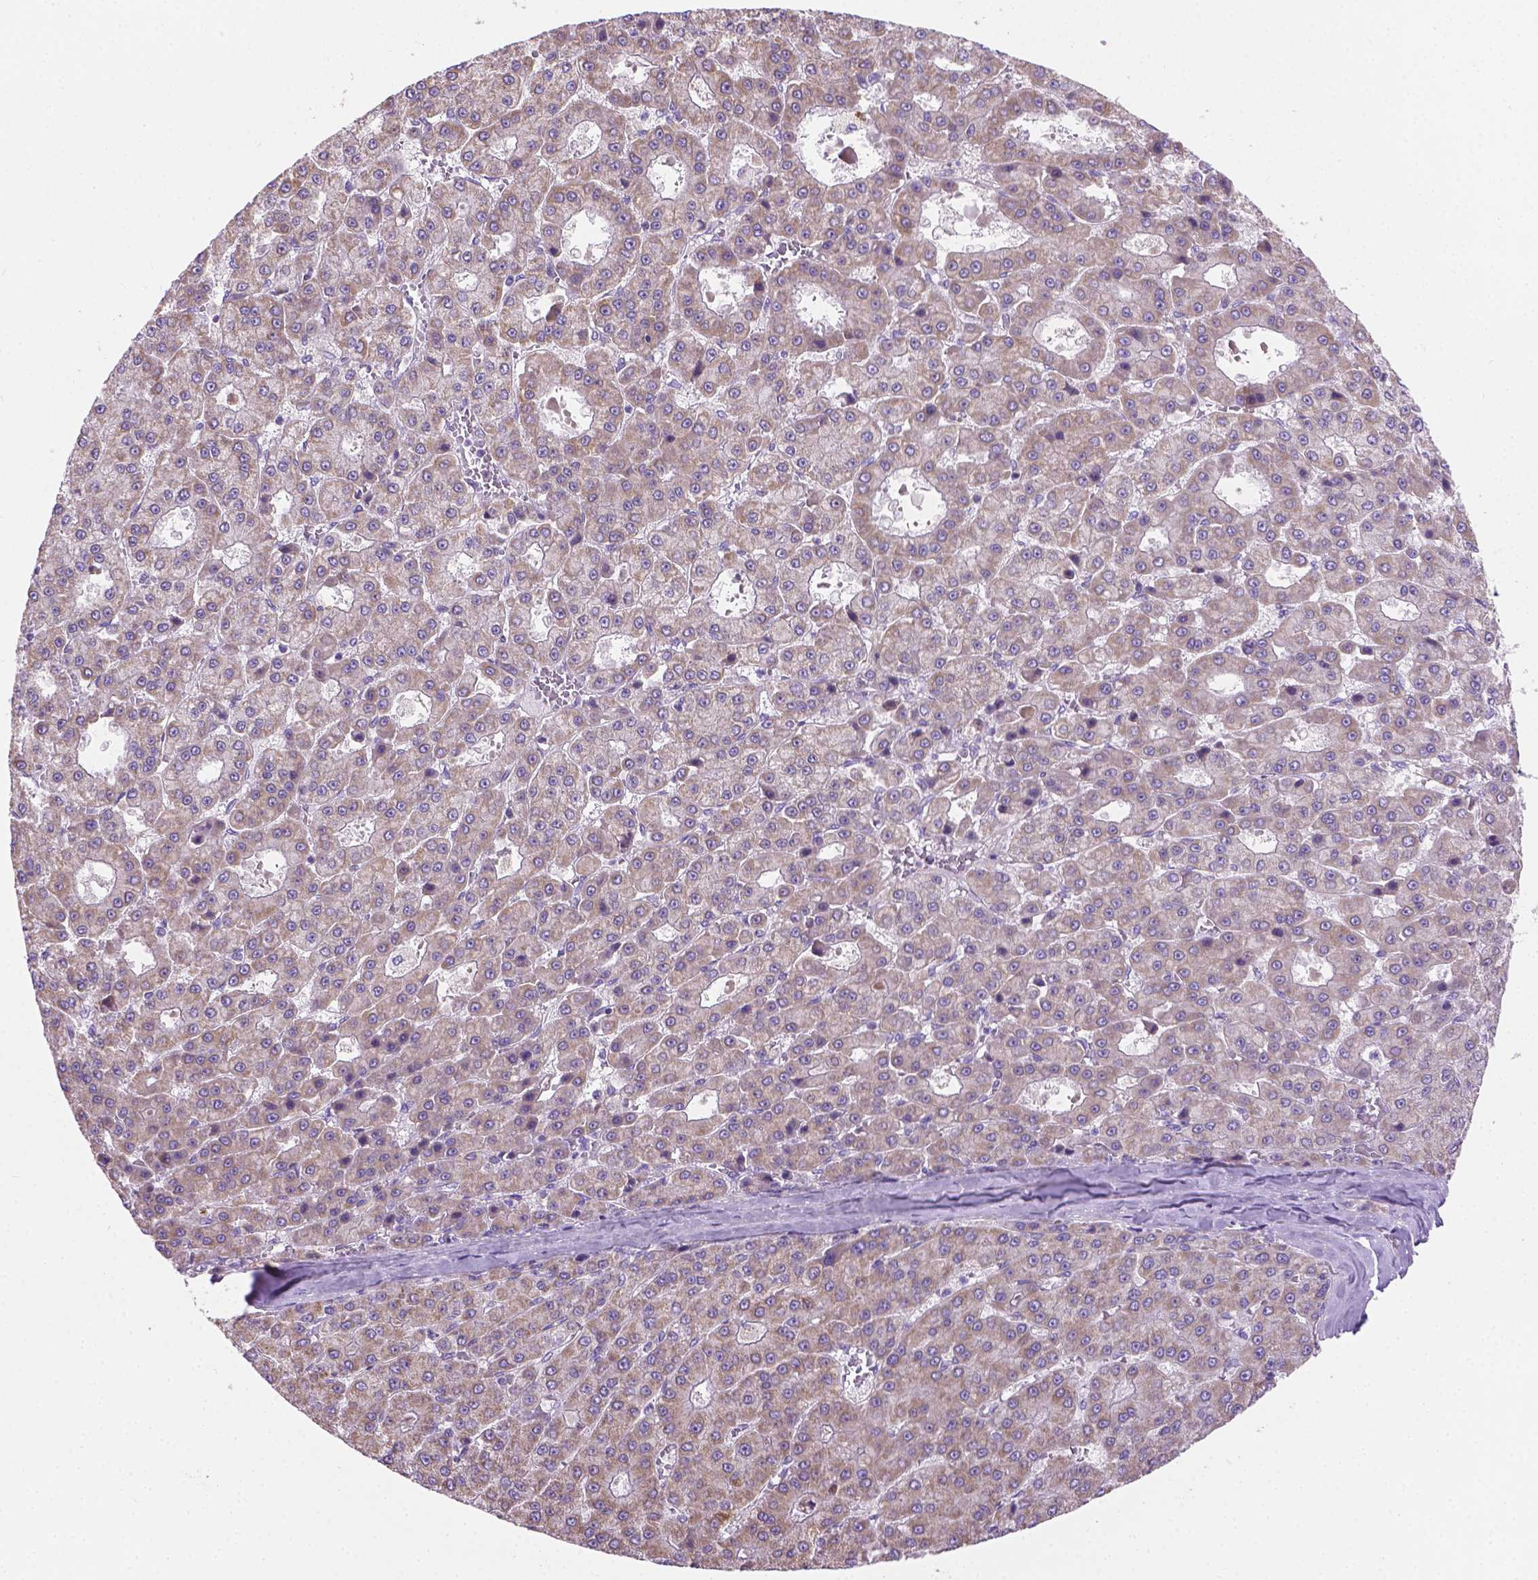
{"staining": {"intensity": "weak", "quantity": "<25%", "location": "cytoplasmic/membranous"}, "tissue": "liver cancer", "cell_type": "Tumor cells", "image_type": "cancer", "snomed": [{"axis": "morphology", "description": "Carcinoma, Hepatocellular, NOS"}, {"axis": "topography", "description": "Liver"}], "caption": "DAB immunohistochemical staining of human liver cancer shows no significant staining in tumor cells.", "gene": "CSPG5", "patient": {"sex": "male", "age": 70}}